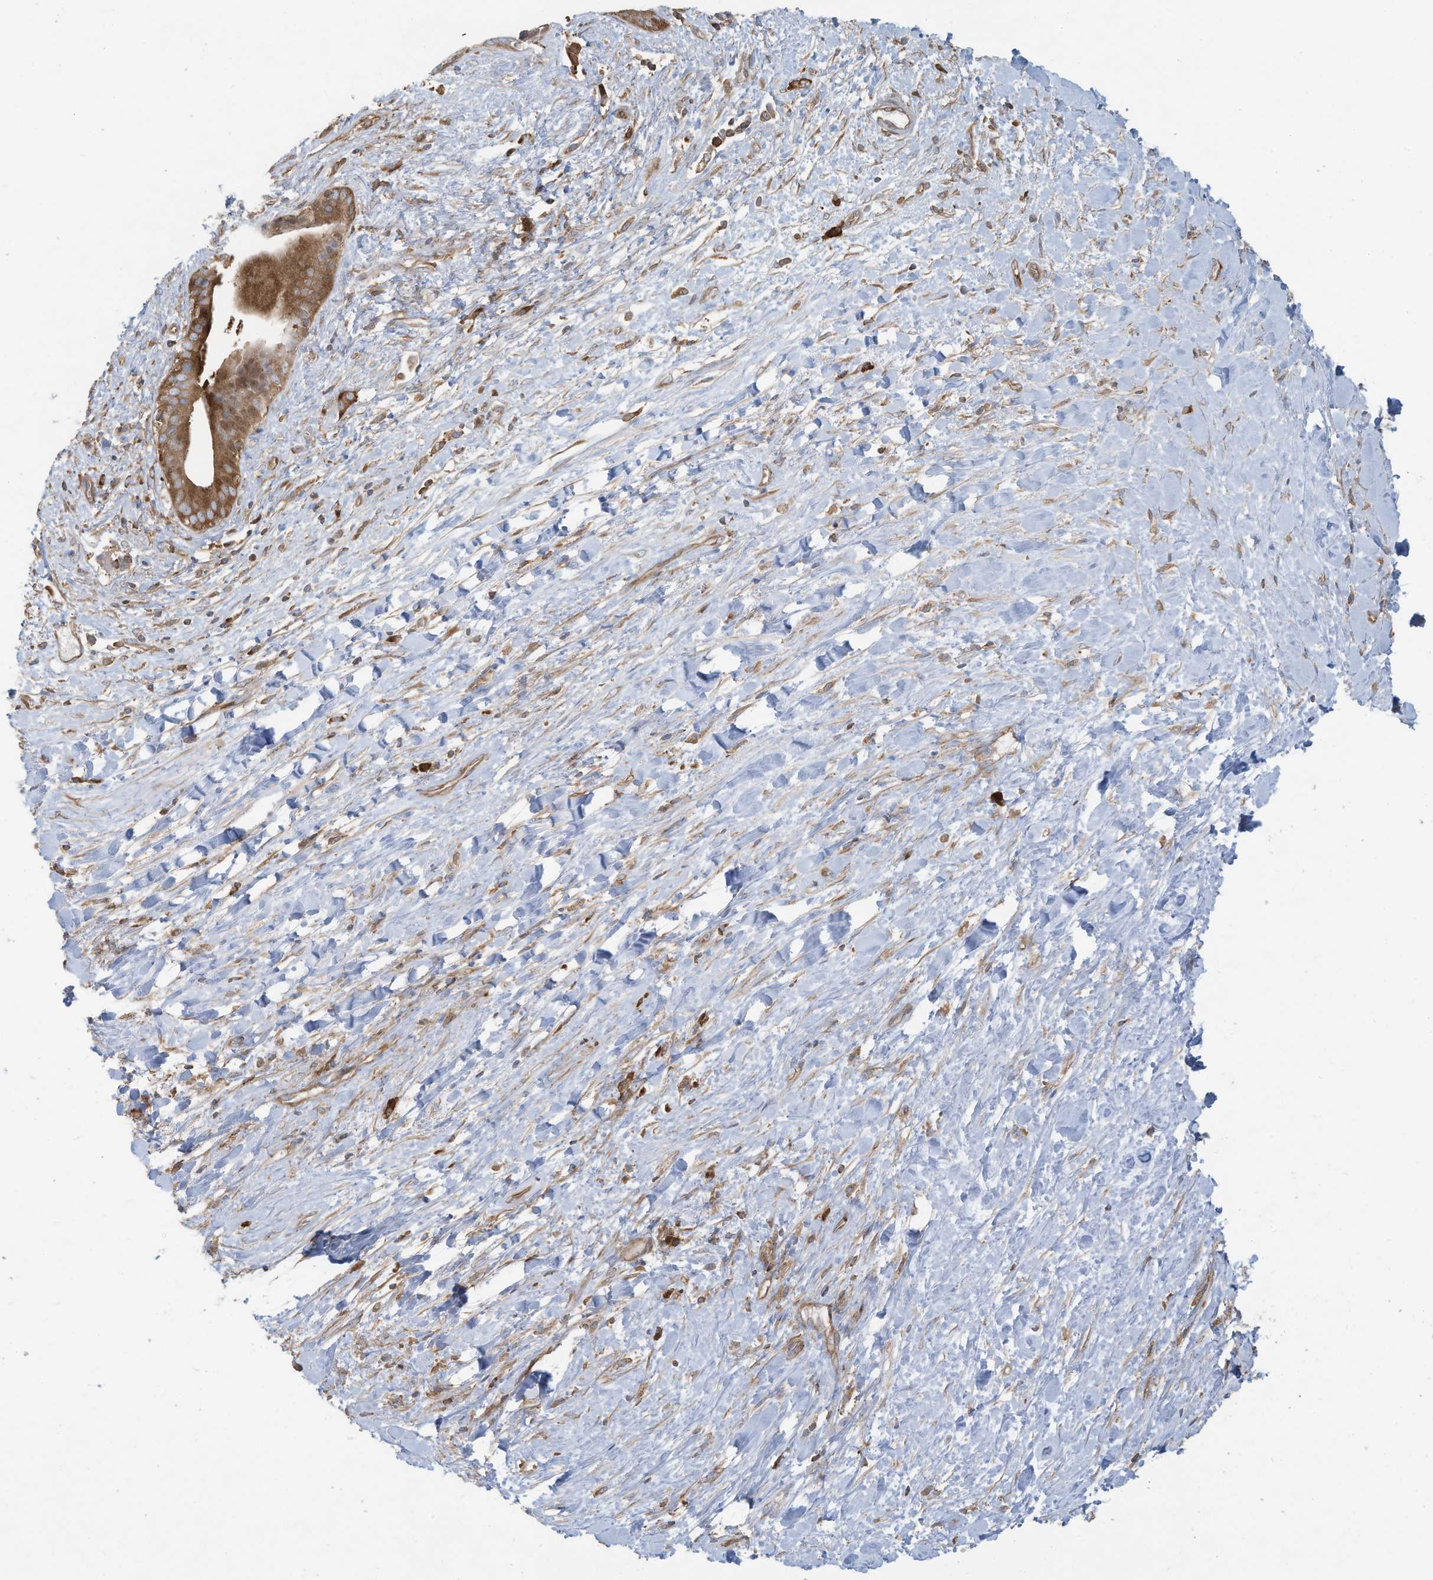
{"staining": {"intensity": "strong", "quantity": ">75%", "location": "cytoplasmic/membranous"}, "tissue": "liver cancer", "cell_type": "Tumor cells", "image_type": "cancer", "snomed": [{"axis": "morphology", "description": "Cholangiocarcinoma"}, {"axis": "topography", "description": "Liver"}], "caption": "Protein analysis of cholangiocarcinoma (liver) tissue displays strong cytoplasmic/membranous staining in about >75% of tumor cells.", "gene": "OLA1", "patient": {"sex": "female", "age": 52}}